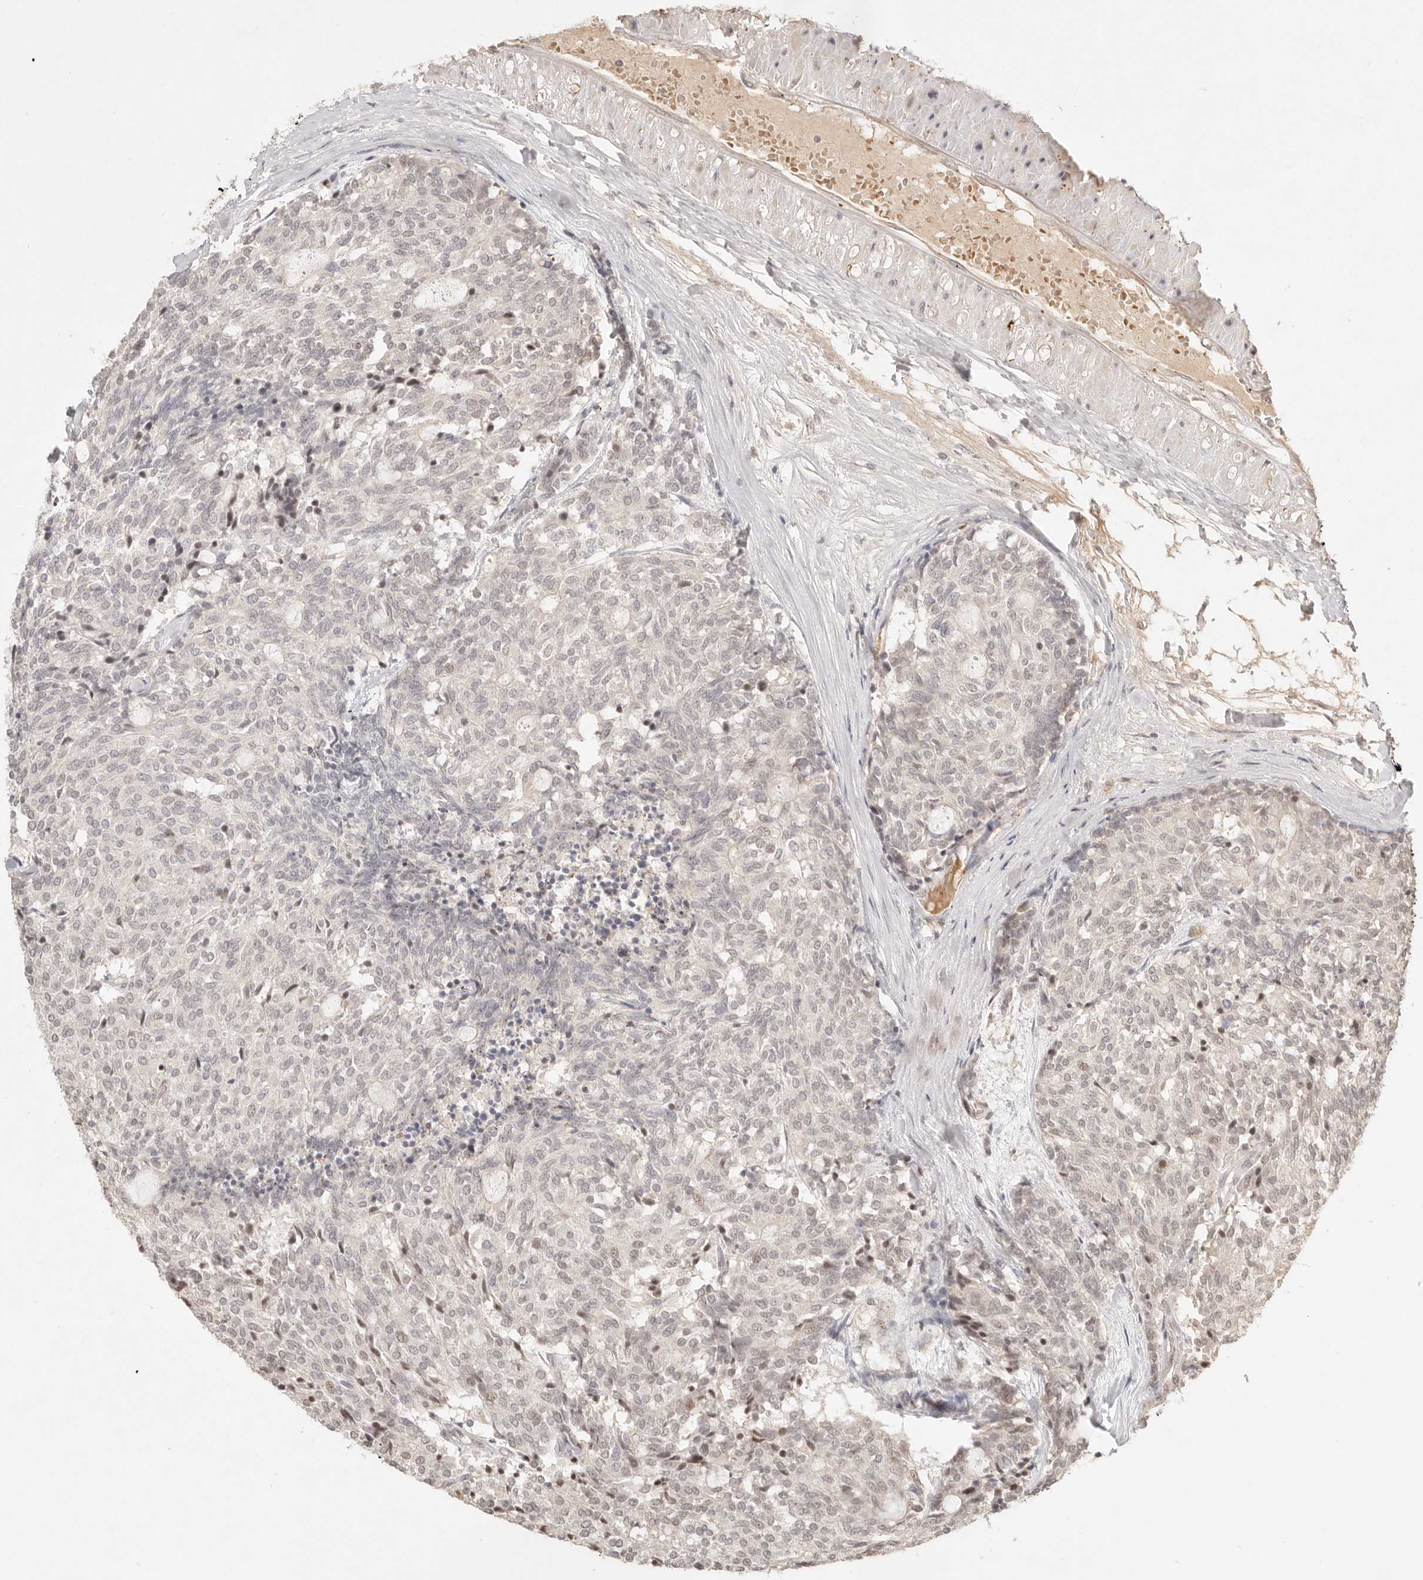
{"staining": {"intensity": "weak", "quantity": ">75%", "location": "nuclear"}, "tissue": "carcinoid", "cell_type": "Tumor cells", "image_type": "cancer", "snomed": [{"axis": "morphology", "description": "Carcinoid, malignant, NOS"}, {"axis": "topography", "description": "Pancreas"}], "caption": "Malignant carcinoid stained with a brown dye demonstrates weak nuclear positive staining in approximately >75% of tumor cells.", "gene": "MEP1A", "patient": {"sex": "female", "age": 54}}